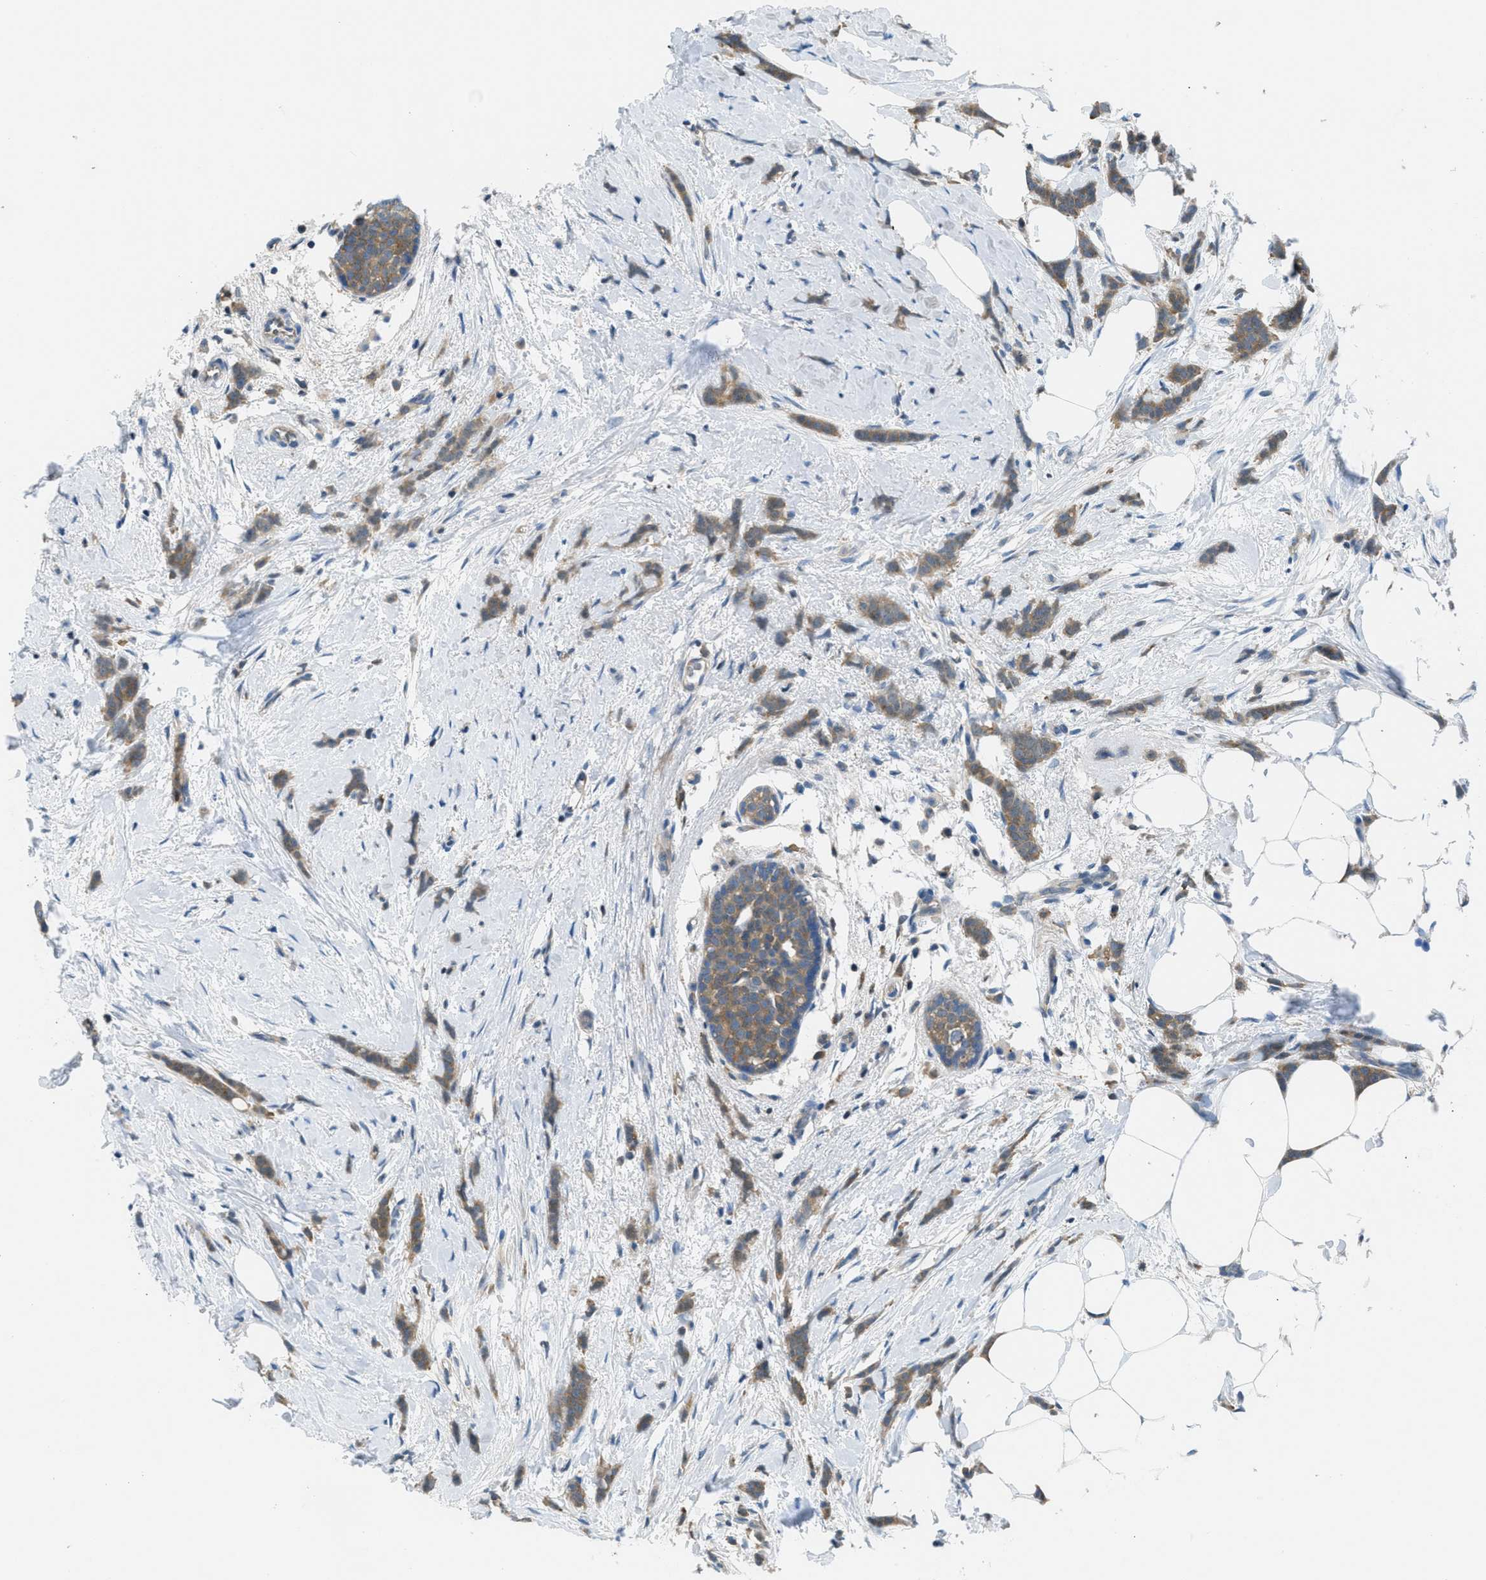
{"staining": {"intensity": "moderate", "quantity": ">75%", "location": "cytoplasmic/membranous"}, "tissue": "breast cancer", "cell_type": "Tumor cells", "image_type": "cancer", "snomed": [{"axis": "morphology", "description": "Lobular carcinoma, in situ"}, {"axis": "morphology", "description": "Lobular carcinoma"}, {"axis": "topography", "description": "Breast"}], "caption": "Human breast cancer (lobular carcinoma in situ) stained with a protein marker exhibits moderate staining in tumor cells.", "gene": "PIP5K1C", "patient": {"sex": "female", "age": 41}}